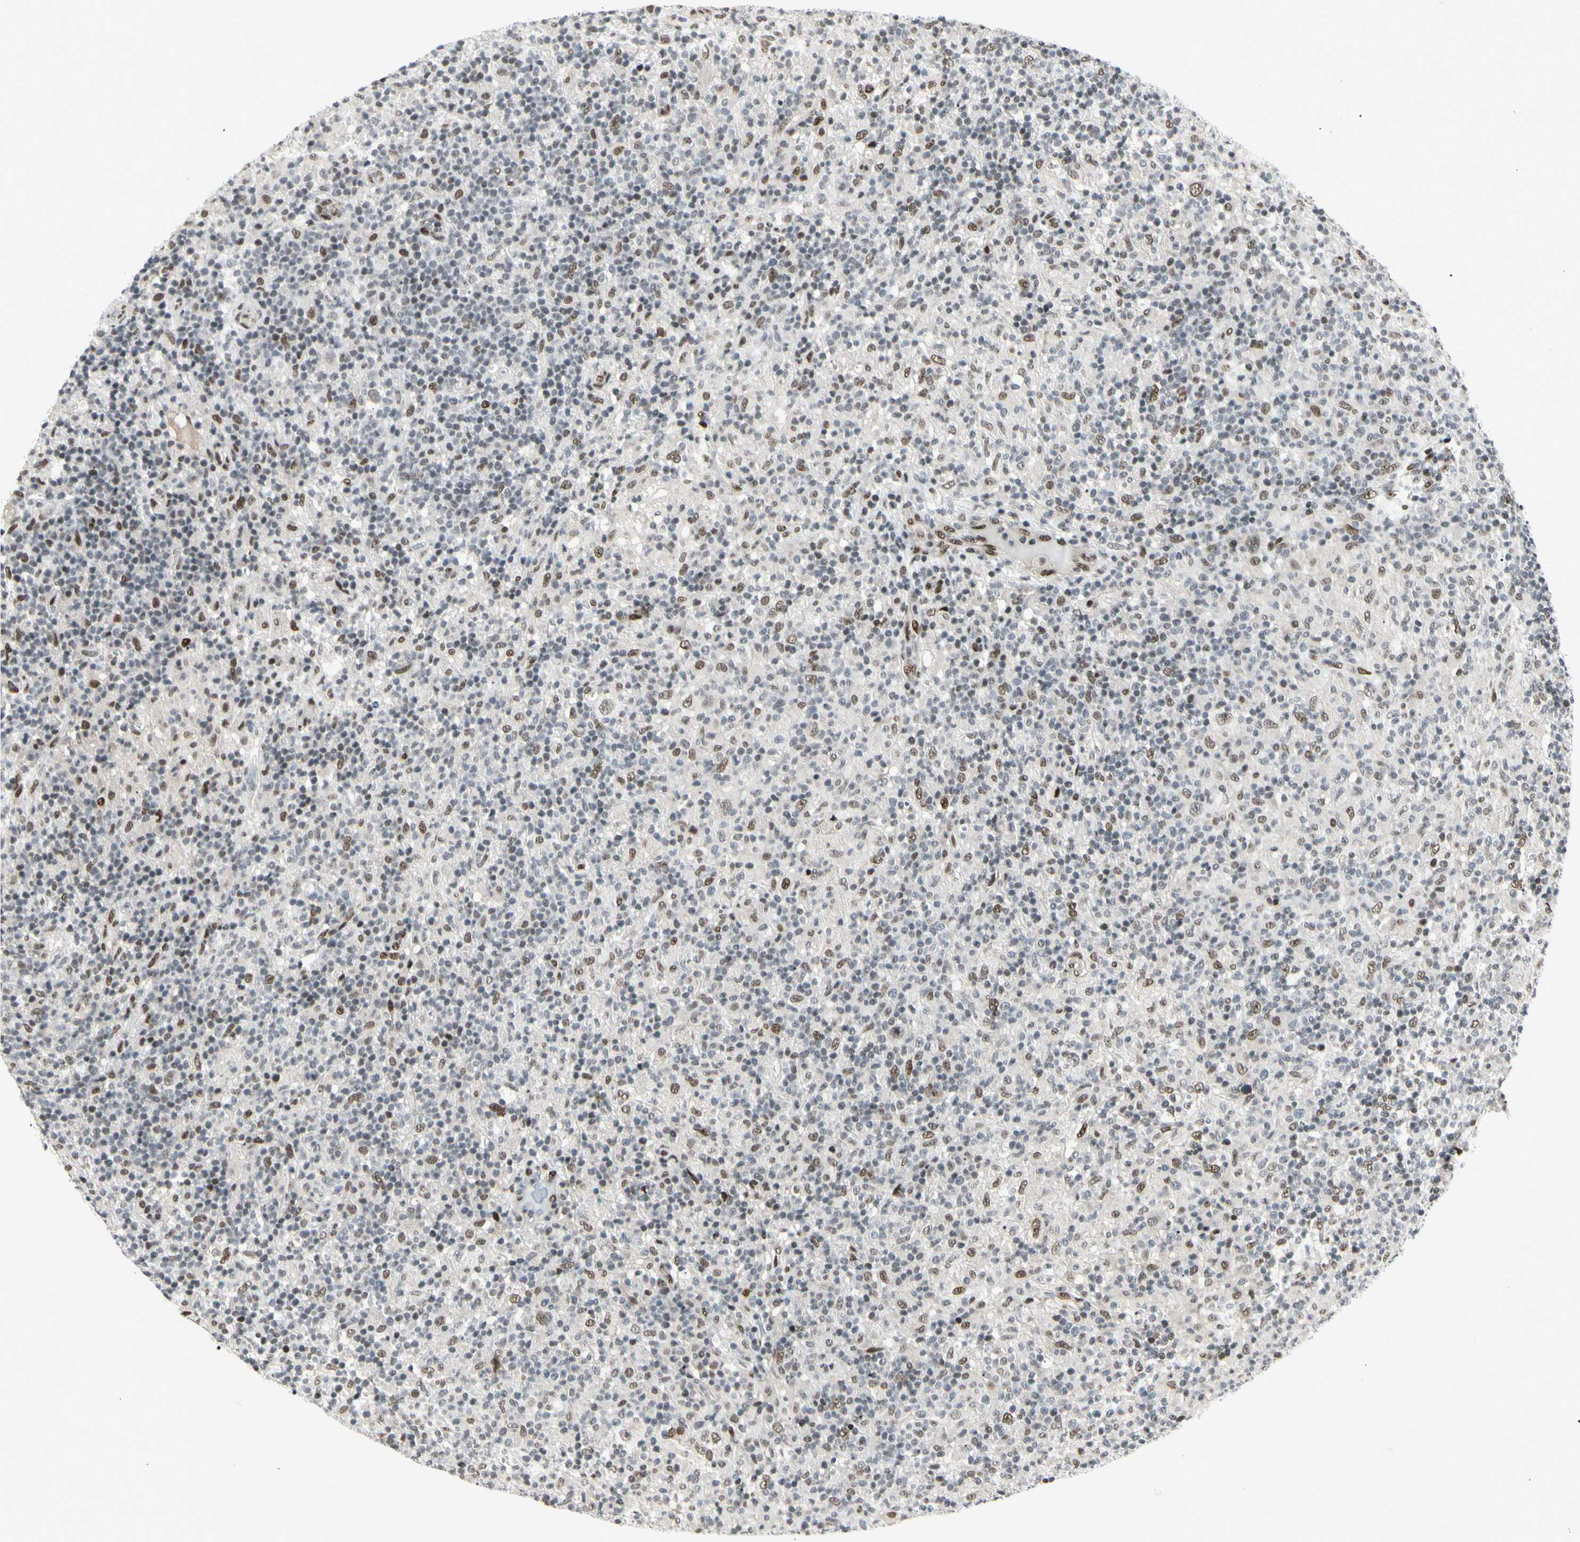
{"staining": {"intensity": "weak", "quantity": ">75%", "location": "nuclear"}, "tissue": "lymphoma", "cell_type": "Tumor cells", "image_type": "cancer", "snomed": [{"axis": "morphology", "description": "Hodgkin's disease, NOS"}, {"axis": "topography", "description": "Lymph node"}], "caption": "A brown stain highlights weak nuclear positivity of a protein in human lymphoma tumor cells.", "gene": "FOXJ2", "patient": {"sex": "male", "age": 70}}